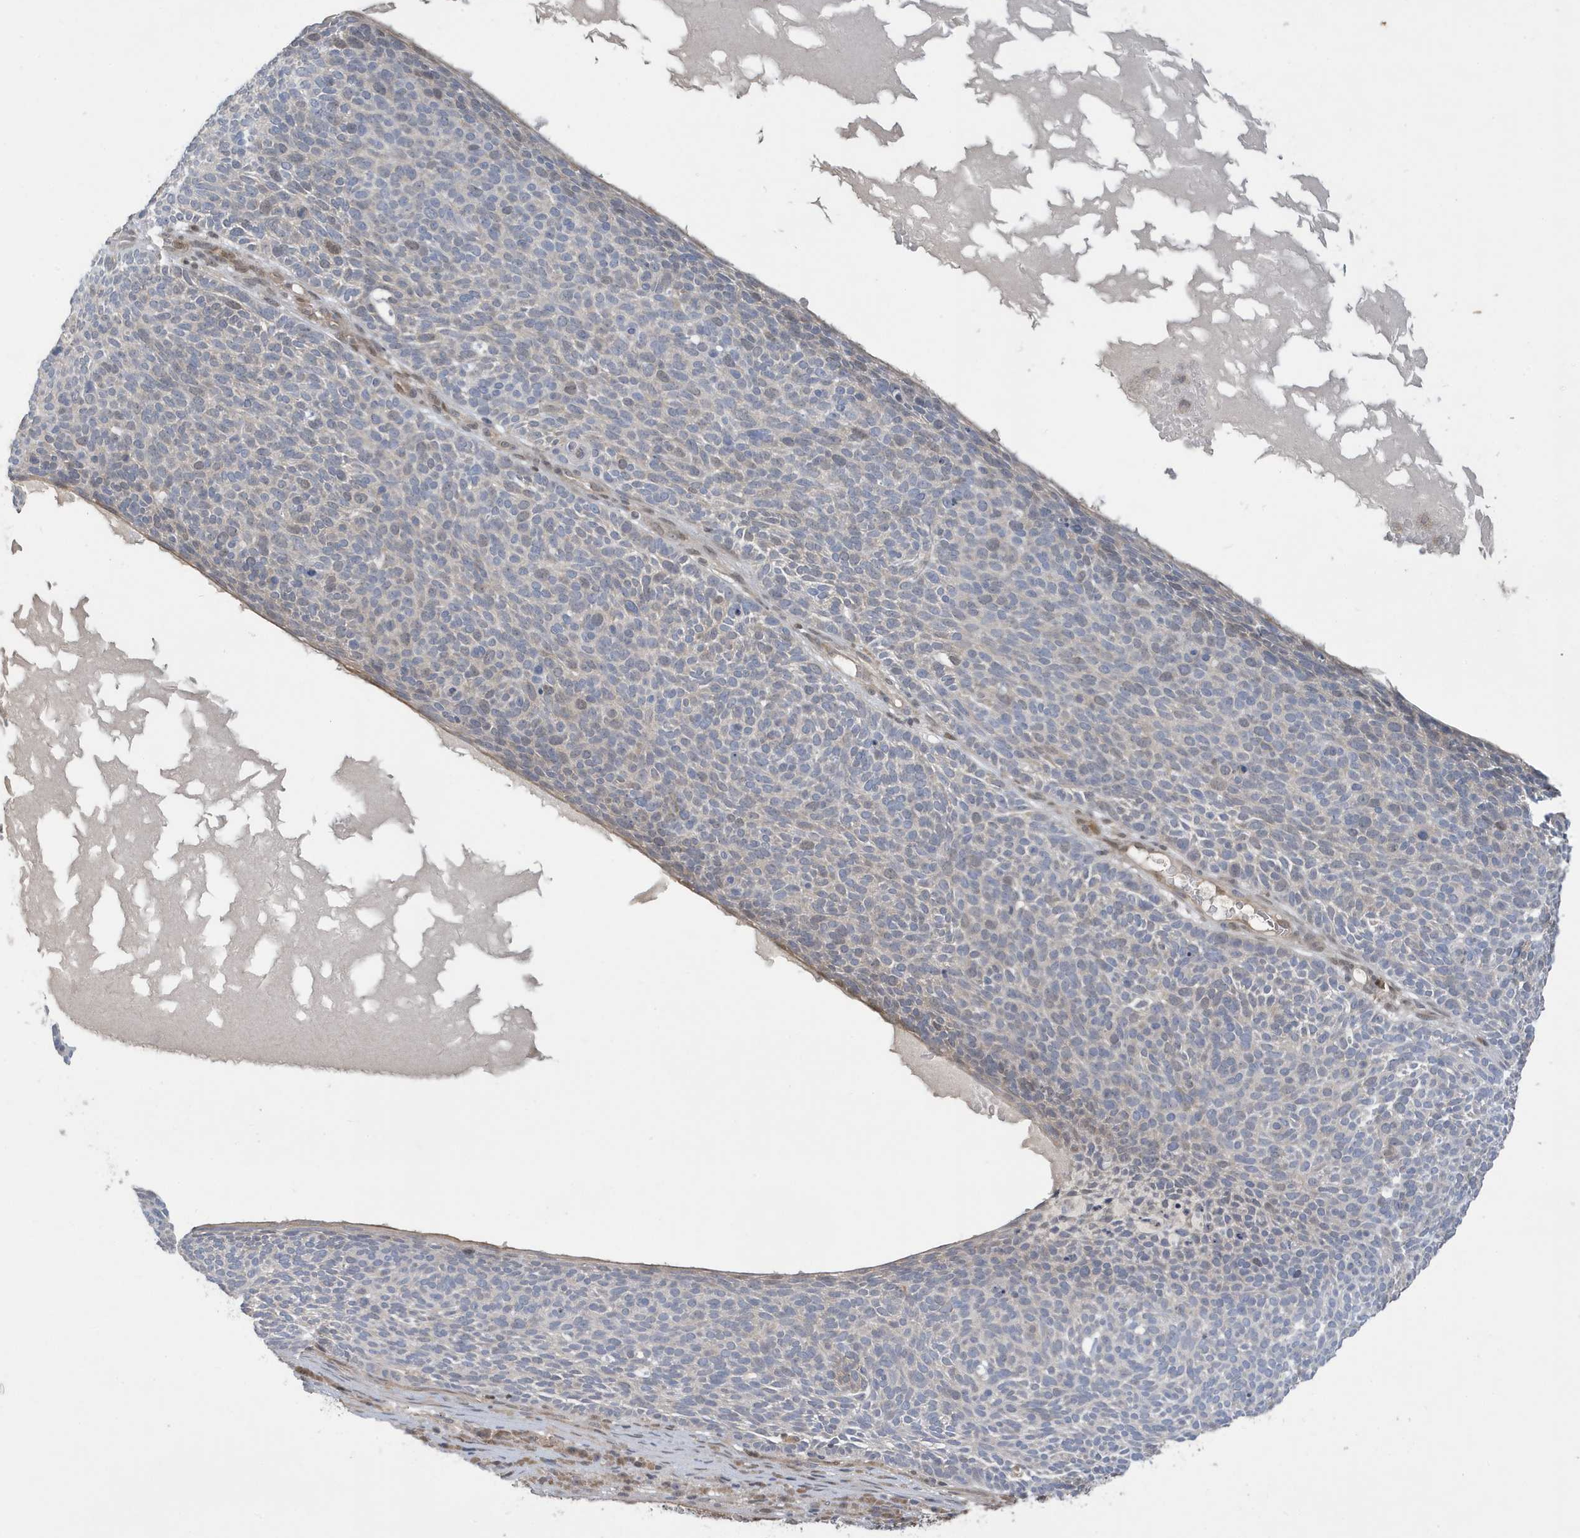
{"staining": {"intensity": "moderate", "quantity": "<25%", "location": "nuclear"}, "tissue": "skin cancer", "cell_type": "Tumor cells", "image_type": "cancer", "snomed": [{"axis": "morphology", "description": "Squamous cell carcinoma, NOS"}, {"axis": "topography", "description": "Skin"}], "caption": "An image of human skin squamous cell carcinoma stained for a protein shows moderate nuclear brown staining in tumor cells. Nuclei are stained in blue.", "gene": "NCOA7", "patient": {"sex": "female", "age": 90}}